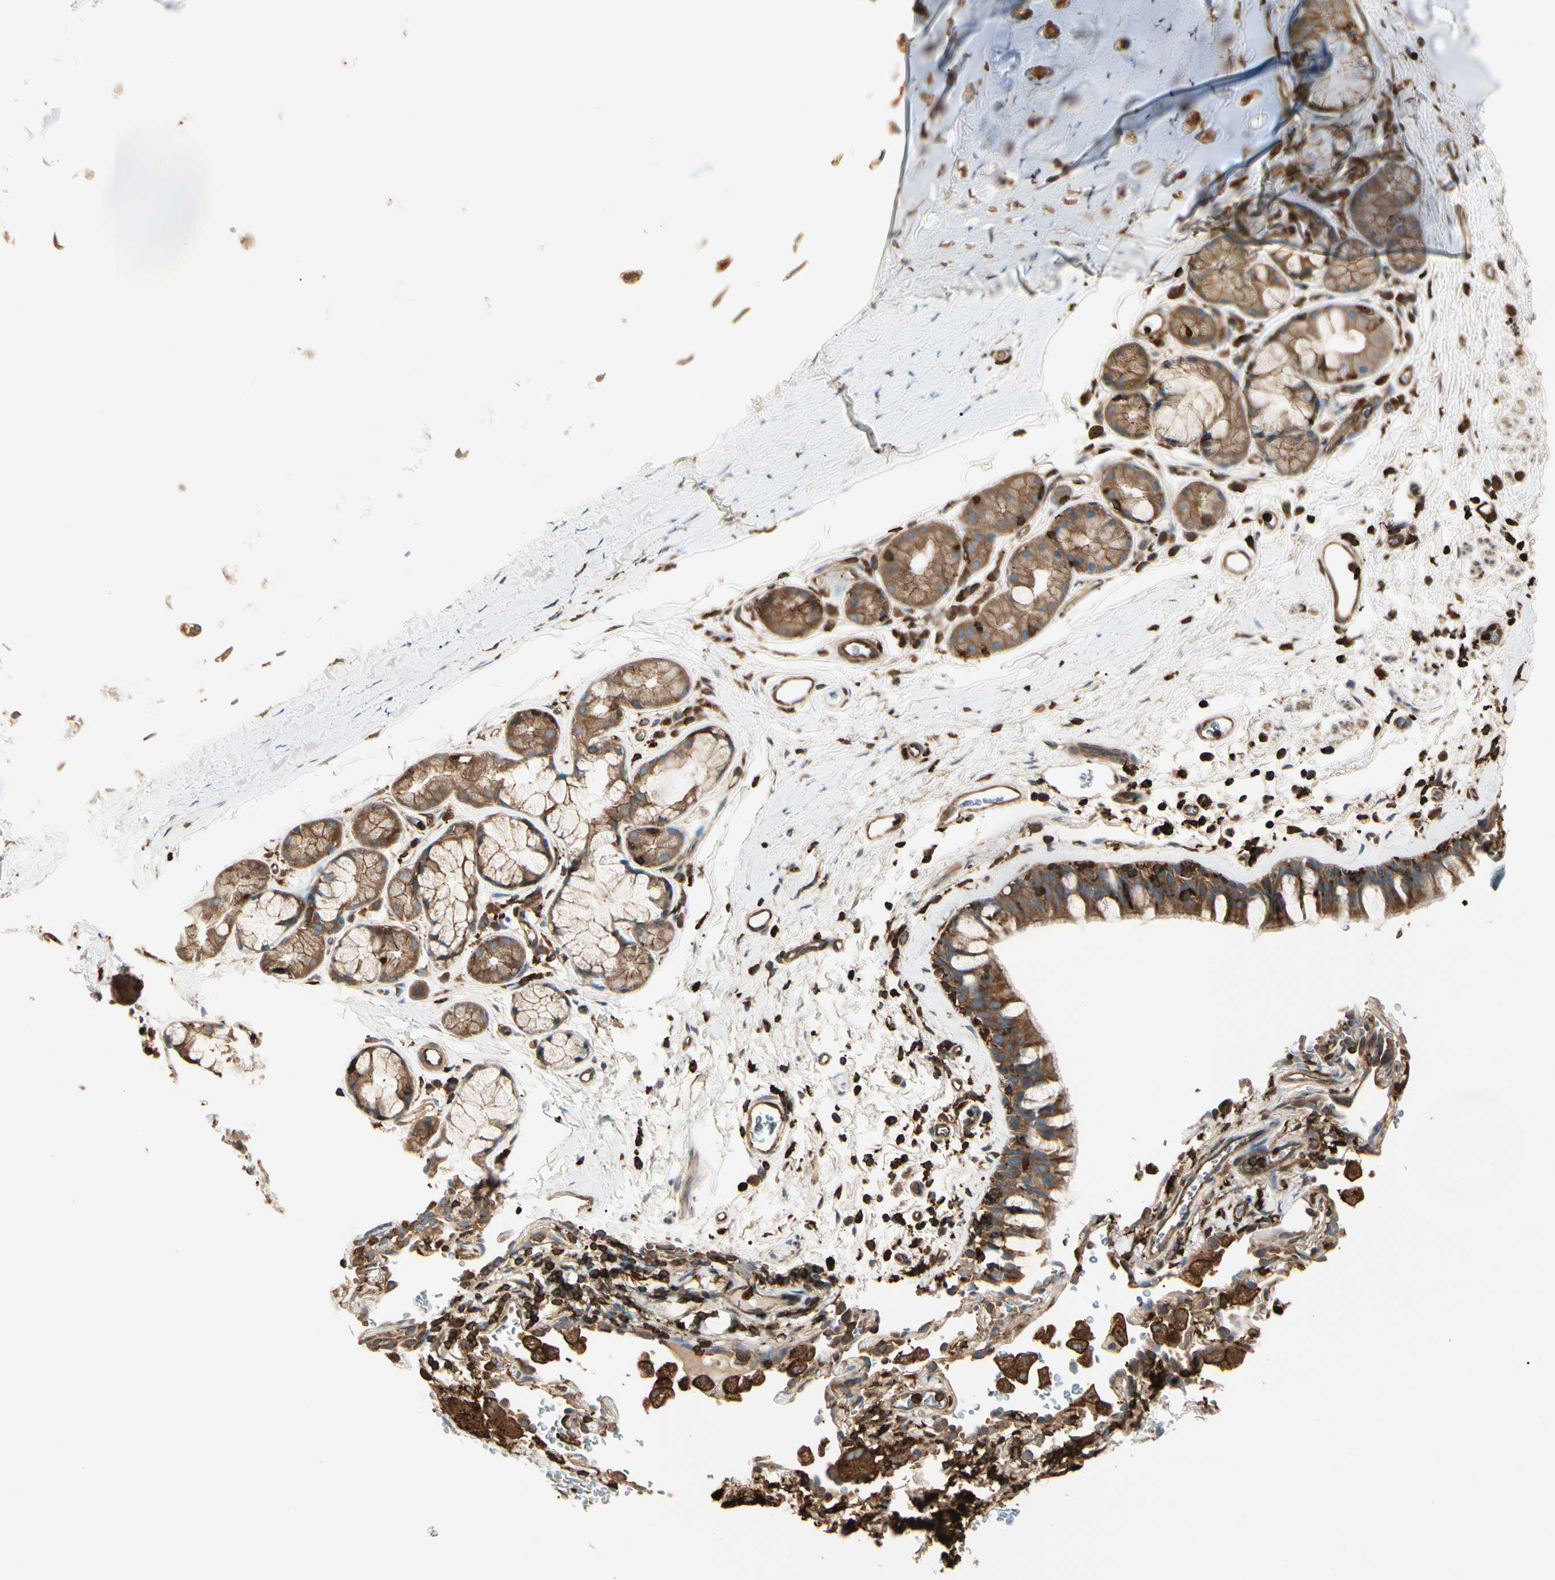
{"staining": {"intensity": "strong", "quantity": ">75%", "location": "cytoplasmic/membranous"}, "tissue": "bronchus", "cell_type": "Respiratory epithelial cells", "image_type": "normal", "snomed": [{"axis": "morphology", "description": "Normal tissue, NOS"}, {"axis": "morphology", "description": "Malignant melanoma, Metastatic site"}, {"axis": "topography", "description": "Bronchus"}, {"axis": "topography", "description": "Lung"}], "caption": "Respiratory epithelial cells demonstrate strong cytoplasmic/membranous staining in about >75% of cells in benign bronchus. (brown staining indicates protein expression, while blue staining denotes nuclei).", "gene": "ARPC2", "patient": {"sex": "male", "age": 64}}